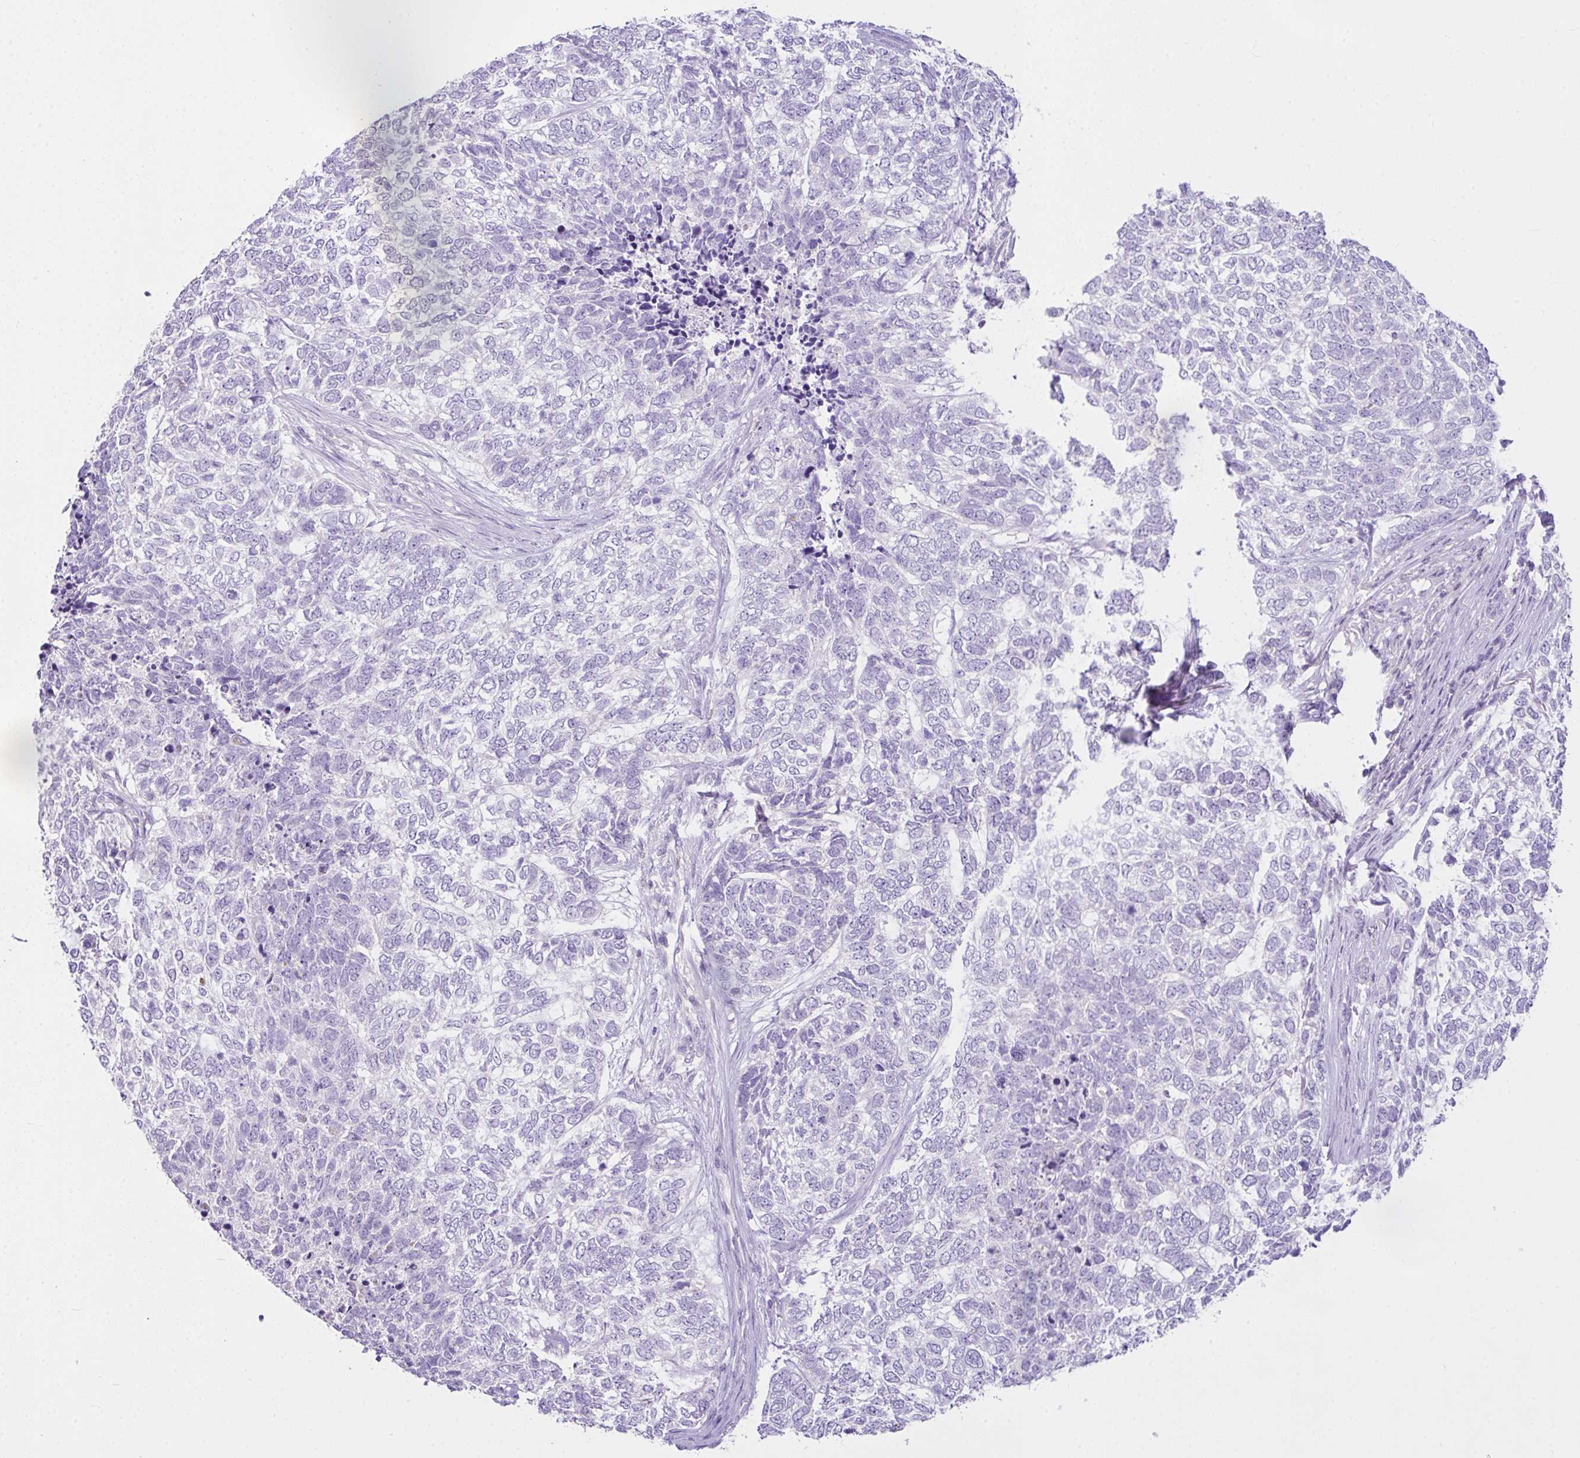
{"staining": {"intensity": "negative", "quantity": "none", "location": "none"}, "tissue": "skin cancer", "cell_type": "Tumor cells", "image_type": "cancer", "snomed": [{"axis": "morphology", "description": "Basal cell carcinoma"}, {"axis": "topography", "description": "Skin"}], "caption": "Immunohistochemistry (IHC) image of neoplastic tissue: basal cell carcinoma (skin) stained with DAB (3,3'-diaminobenzidine) exhibits no significant protein expression in tumor cells.", "gene": "D2HGDH", "patient": {"sex": "female", "age": 65}}